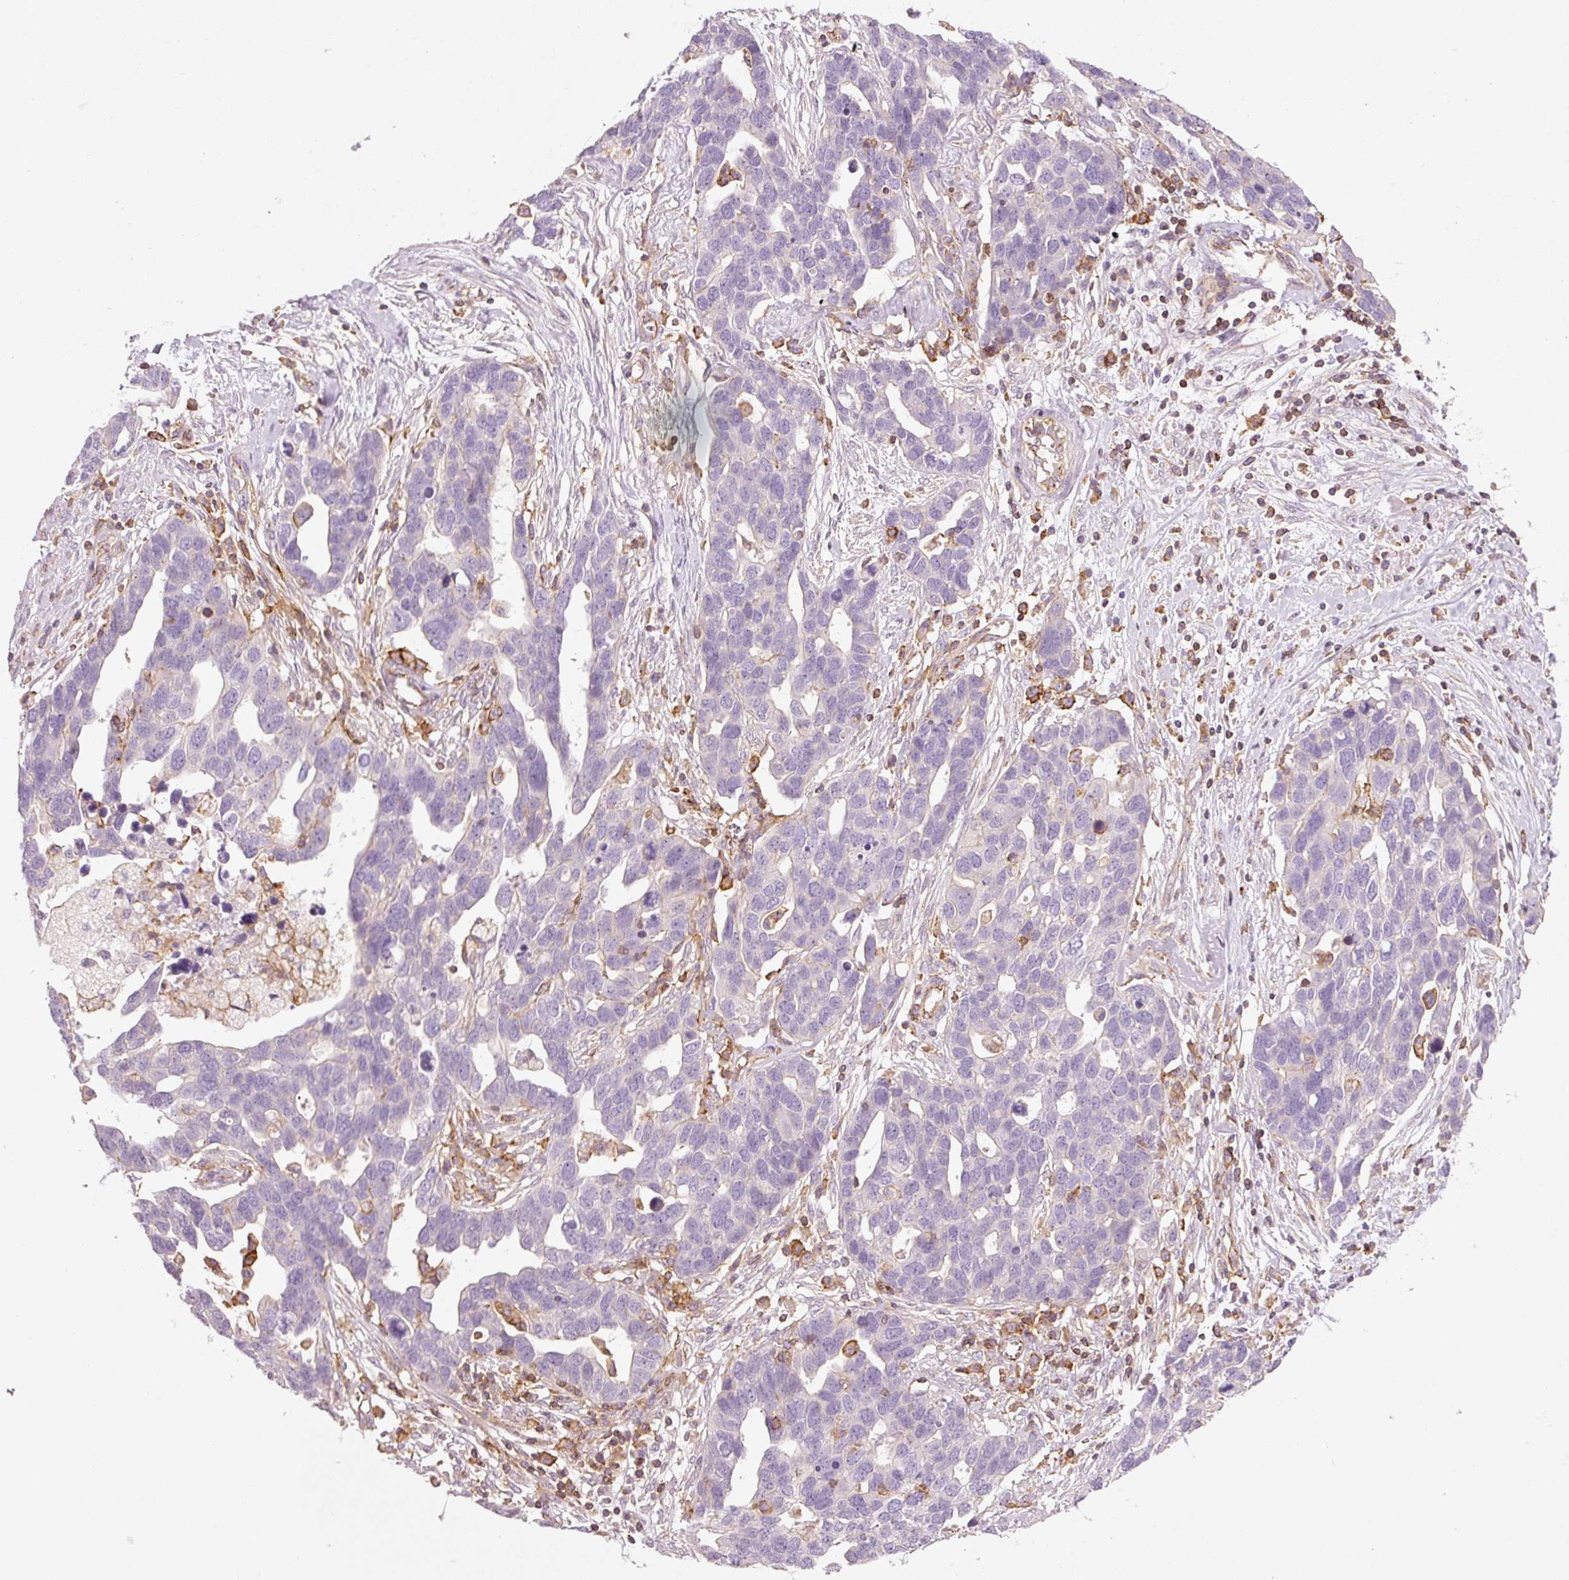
{"staining": {"intensity": "negative", "quantity": "none", "location": "none"}, "tissue": "ovarian cancer", "cell_type": "Tumor cells", "image_type": "cancer", "snomed": [{"axis": "morphology", "description": "Cystadenocarcinoma, serous, NOS"}, {"axis": "topography", "description": "Ovary"}], "caption": "This is an immunohistochemistry (IHC) micrograph of human serous cystadenocarcinoma (ovarian). There is no positivity in tumor cells.", "gene": "SIPA1", "patient": {"sex": "female", "age": 54}}